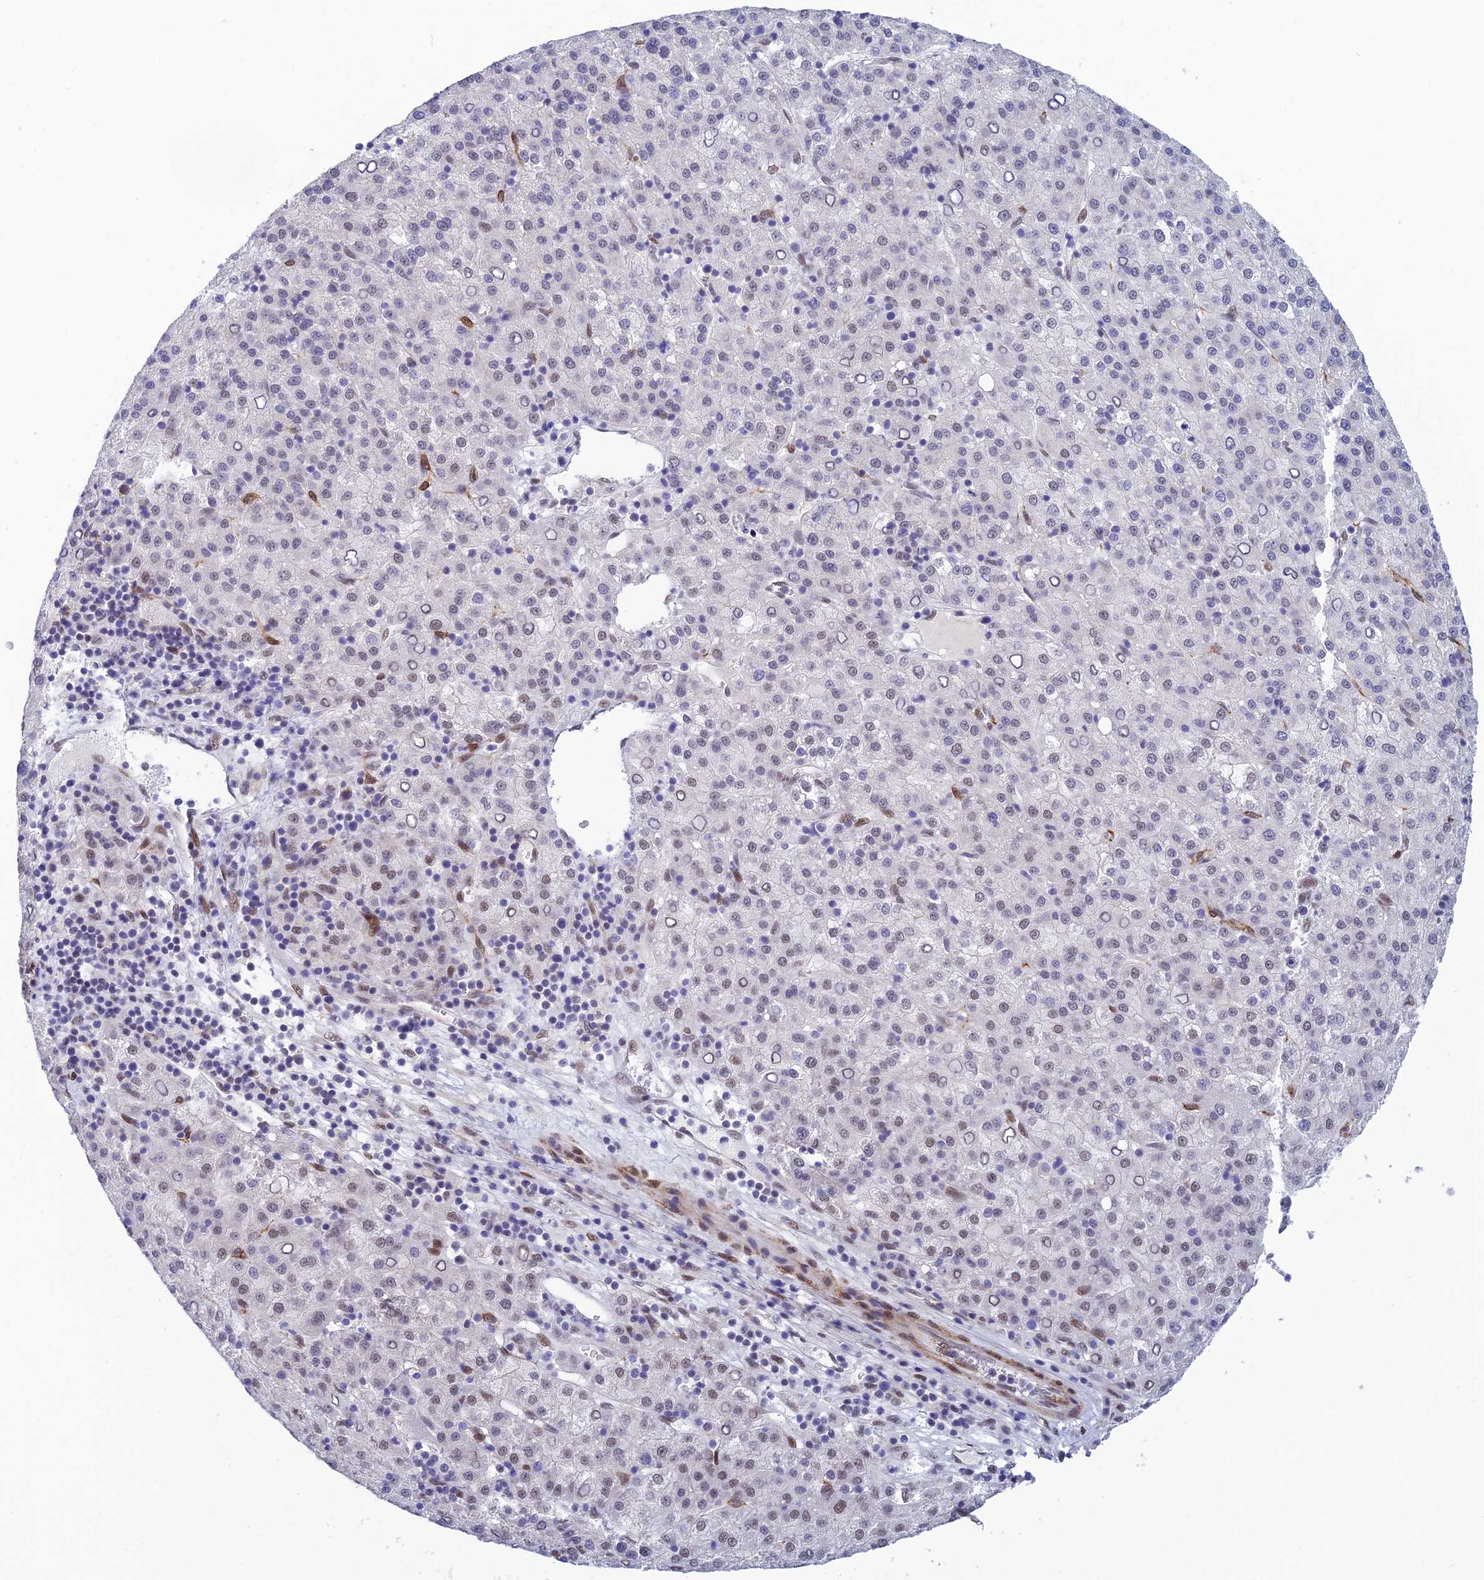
{"staining": {"intensity": "moderate", "quantity": "25%-75%", "location": "nuclear"}, "tissue": "liver cancer", "cell_type": "Tumor cells", "image_type": "cancer", "snomed": [{"axis": "morphology", "description": "Carcinoma, Hepatocellular, NOS"}, {"axis": "topography", "description": "Liver"}], "caption": "Immunohistochemistry image of liver cancer stained for a protein (brown), which shows medium levels of moderate nuclear staining in about 25%-75% of tumor cells.", "gene": "CLK4", "patient": {"sex": "female", "age": 58}}